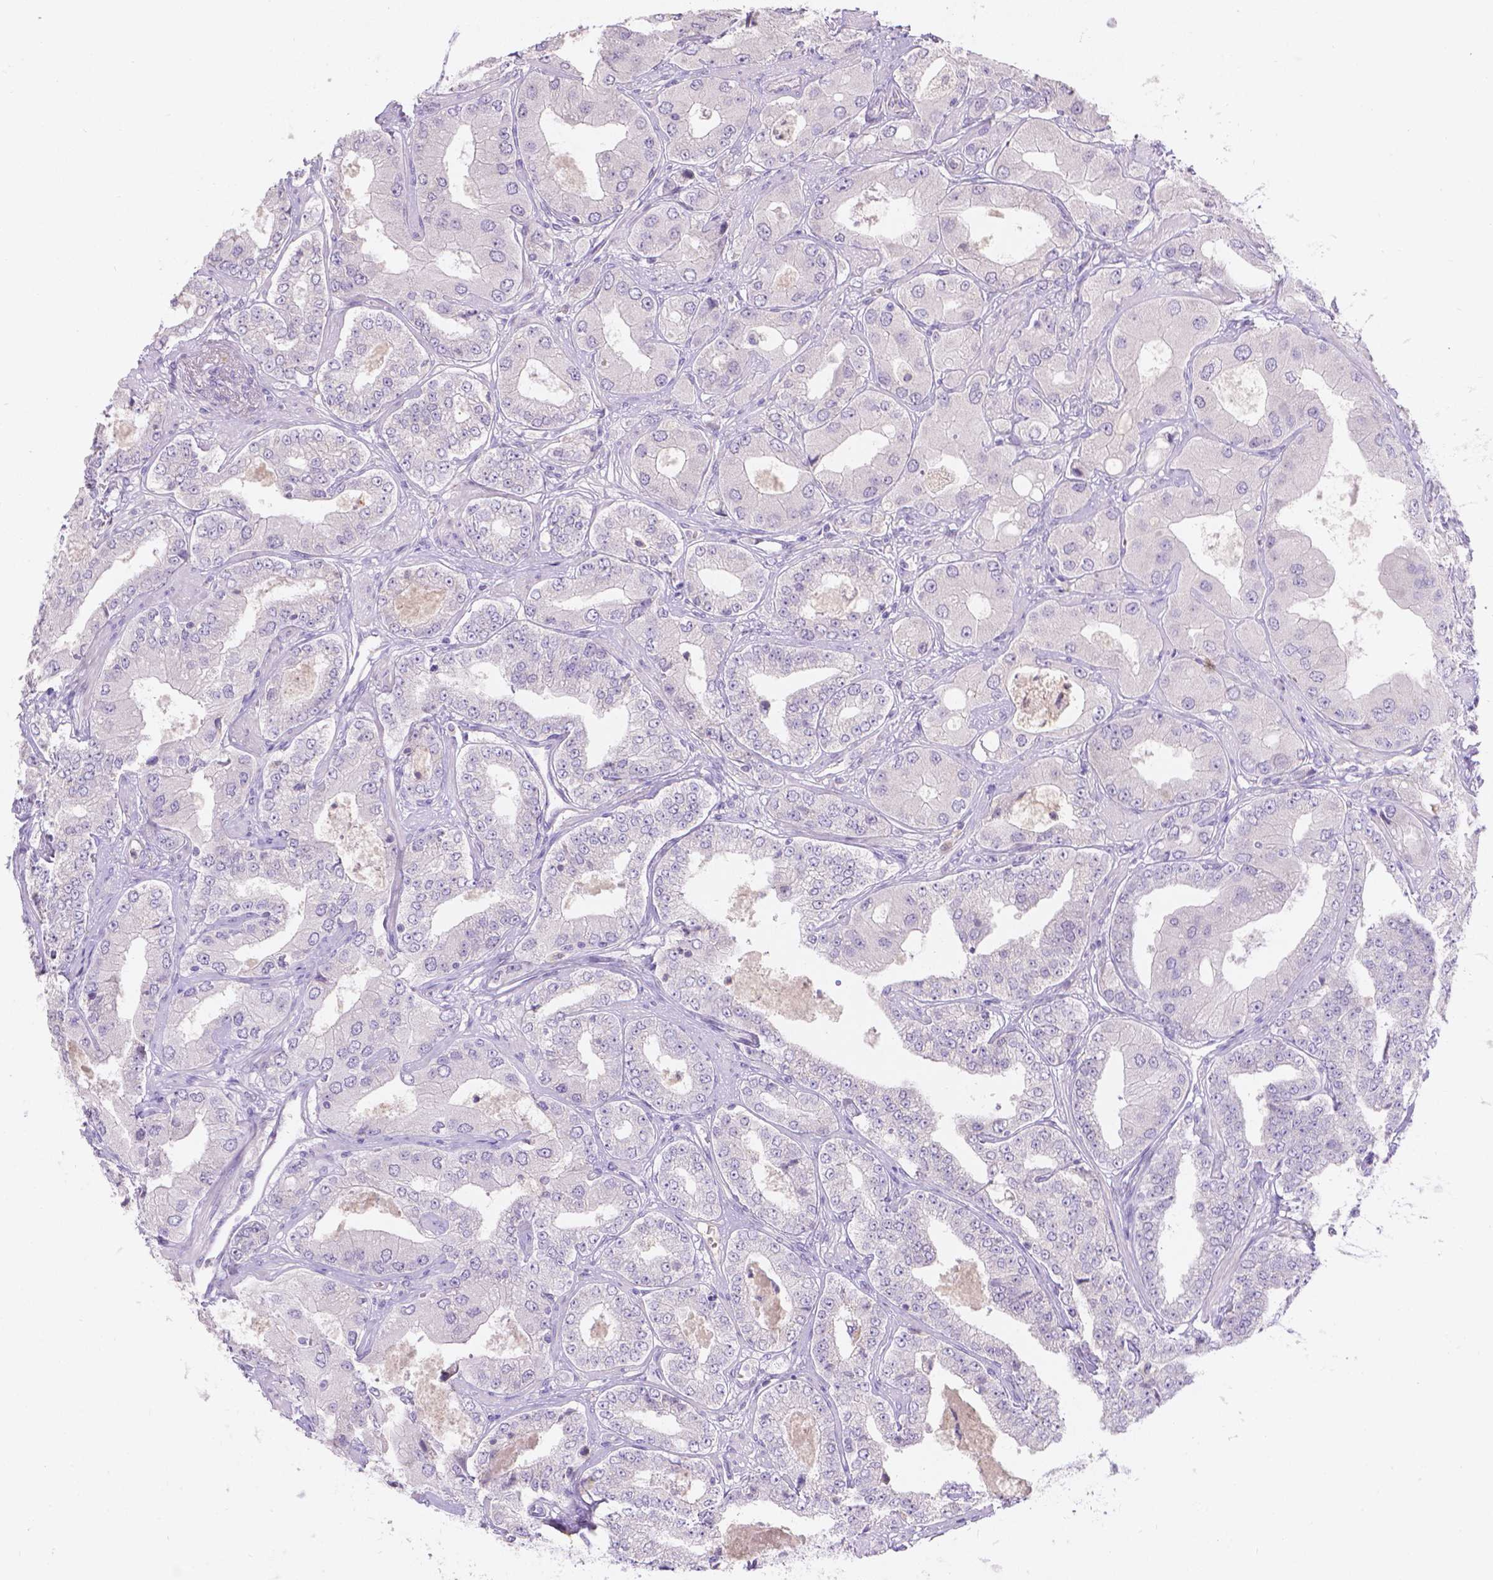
{"staining": {"intensity": "negative", "quantity": "none", "location": "none"}, "tissue": "prostate cancer", "cell_type": "Tumor cells", "image_type": "cancer", "snomed": [{"axis": "morphology", "description": "Adenocarcinoma, Low grade"}, {"axis": "topography", "description": "Prostate"}], "caption": "Tumor cells are negative for brown protein staining in adenocarcinoma (low-grade) (prostate).", "gene": "DCAF4L1", "patient": {"sex": "male", "age": 60}}